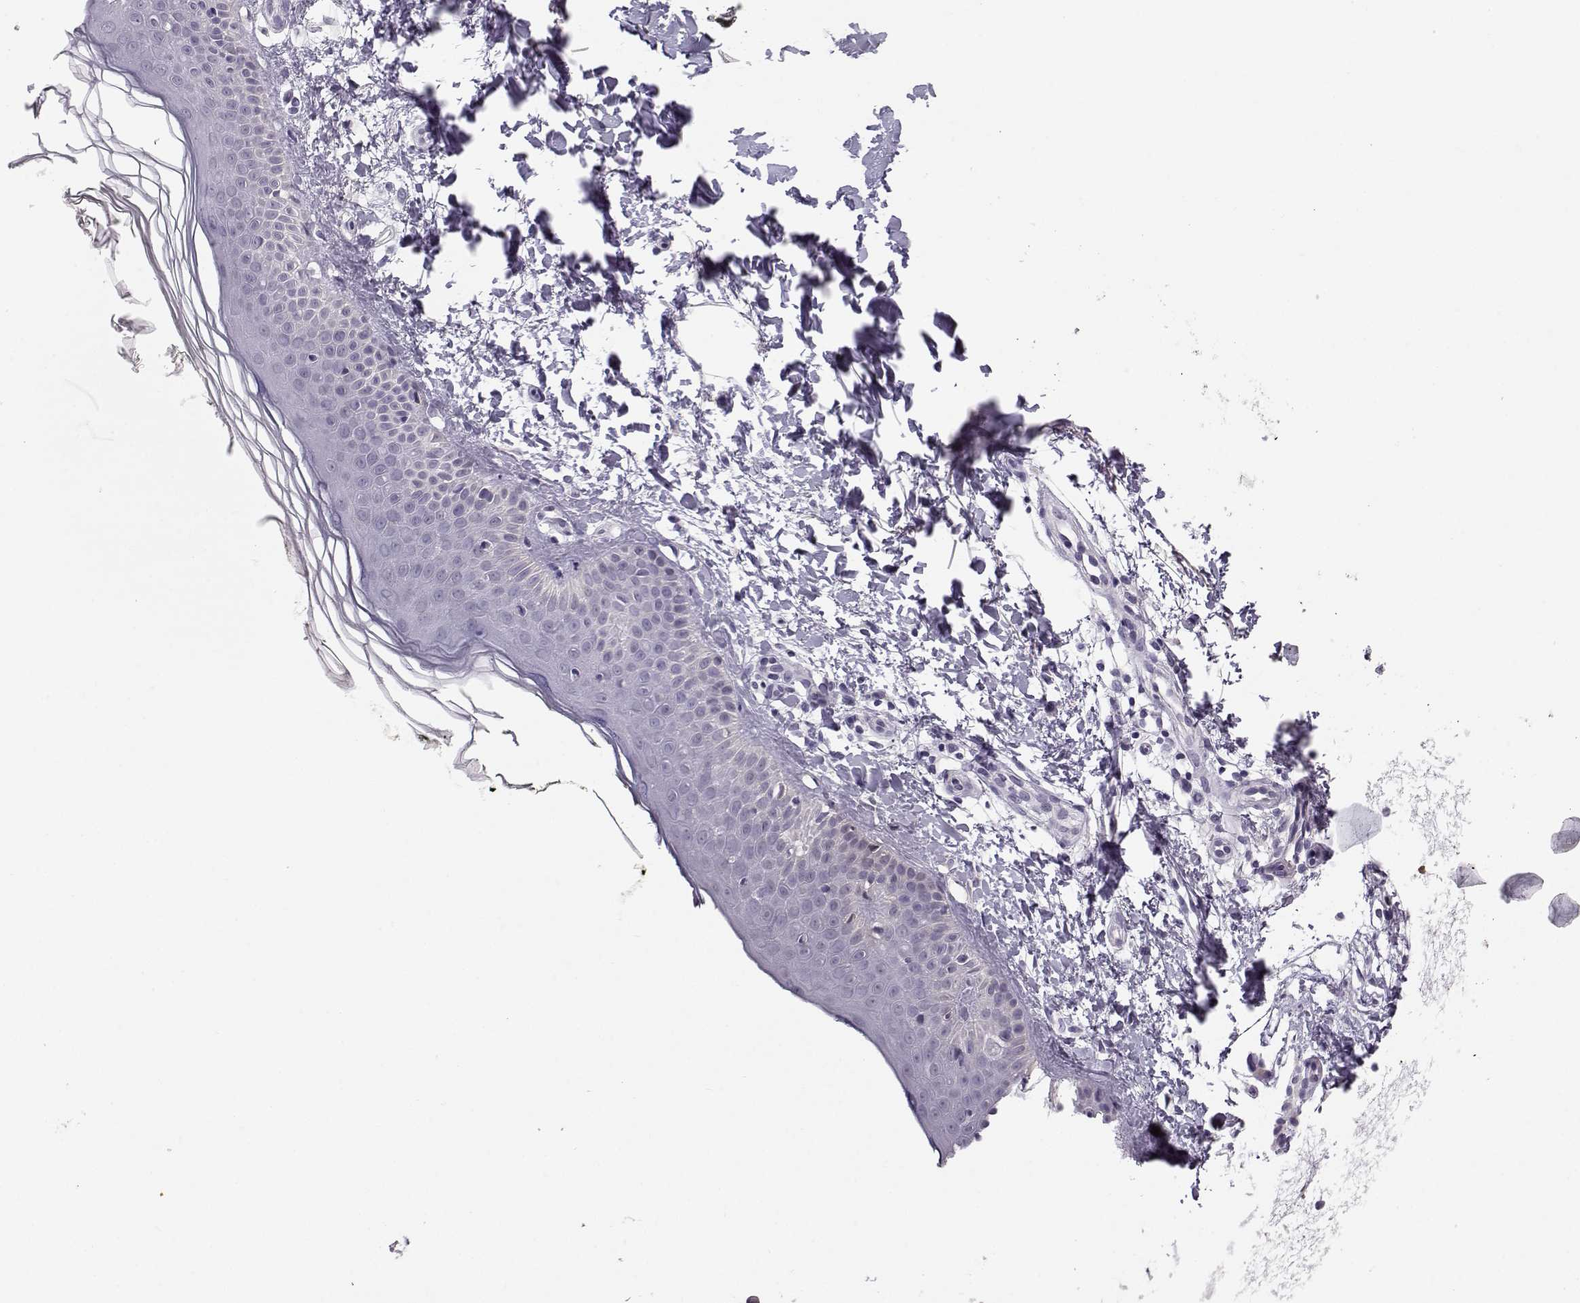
{"staining": {"intensity": "negative", "quantity": "none", "location": "none"}, "tissue": "skin", "cell_type": "Fibroblasts", "image_type": "normal", "snomed": [{"axis": "morphology", "description": "Normal tissue, NOS"}, {"axis": "topography", "description": "Skin"}], "caption": "Image shows no significant protein expression in fibroblasts of unremarkable skin.", "gene": "KCNMB4", "patient": {"sex": "female", "age": 62}}